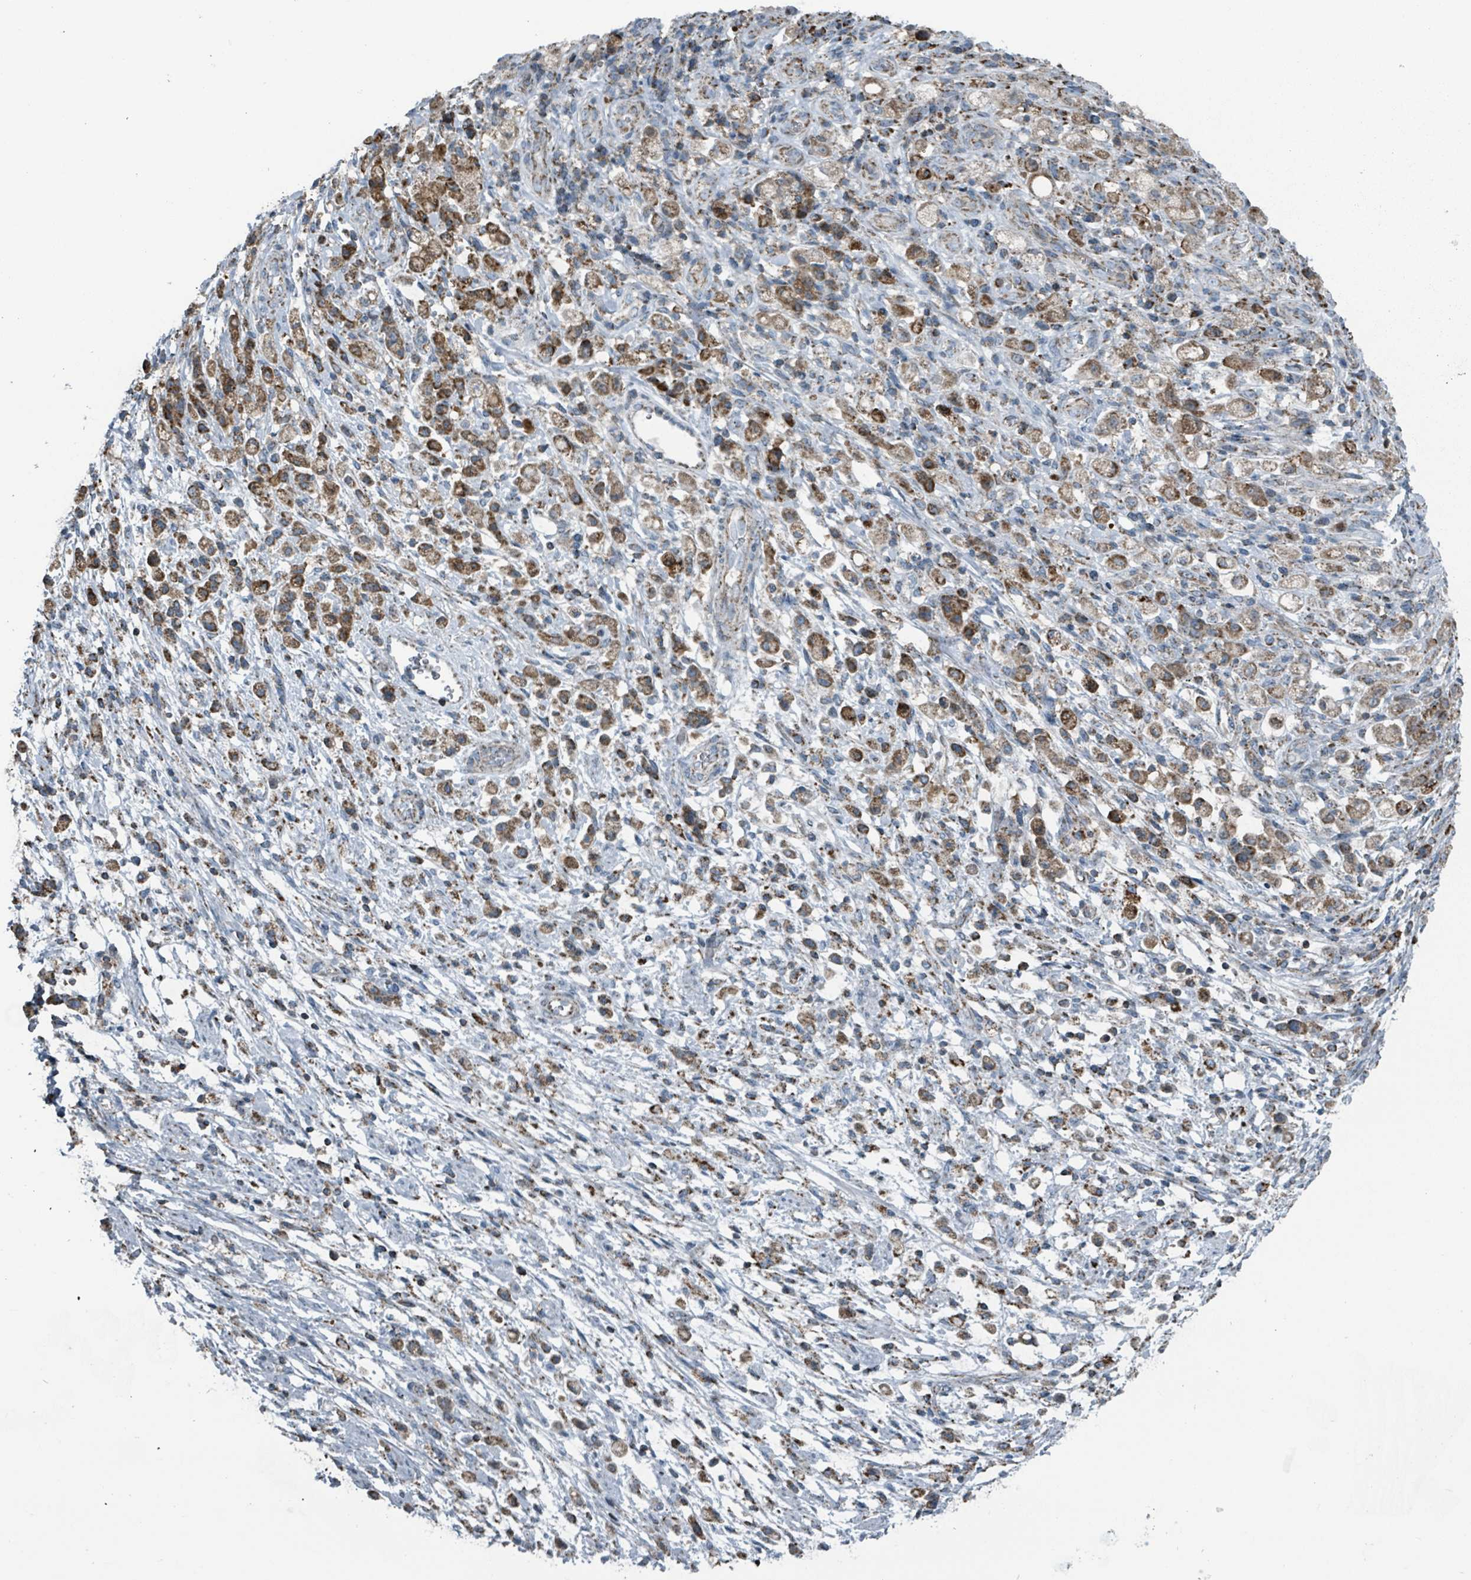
{"staining": {"intensity": "moderate", "quantity": ">75%", "location": "cytoplasmic/membranous"}, "tissue": "stomach cancer", "cell_type": "Tumor cells", "image_type": "cancer", "snomed": [{"axis": "morphology", "description": "Adenocarcinoma, NOS"}, {"axis": "topography", "description": "Stomach"}], "caption": "Immunohistochemical staining of human stomach cancer displays medium levels of moderate cytoplasmic/membranous positivity in about >75% of tumor cells.", "gene": "ABHD18", "patient": {"sex": "female", "age": 60}}